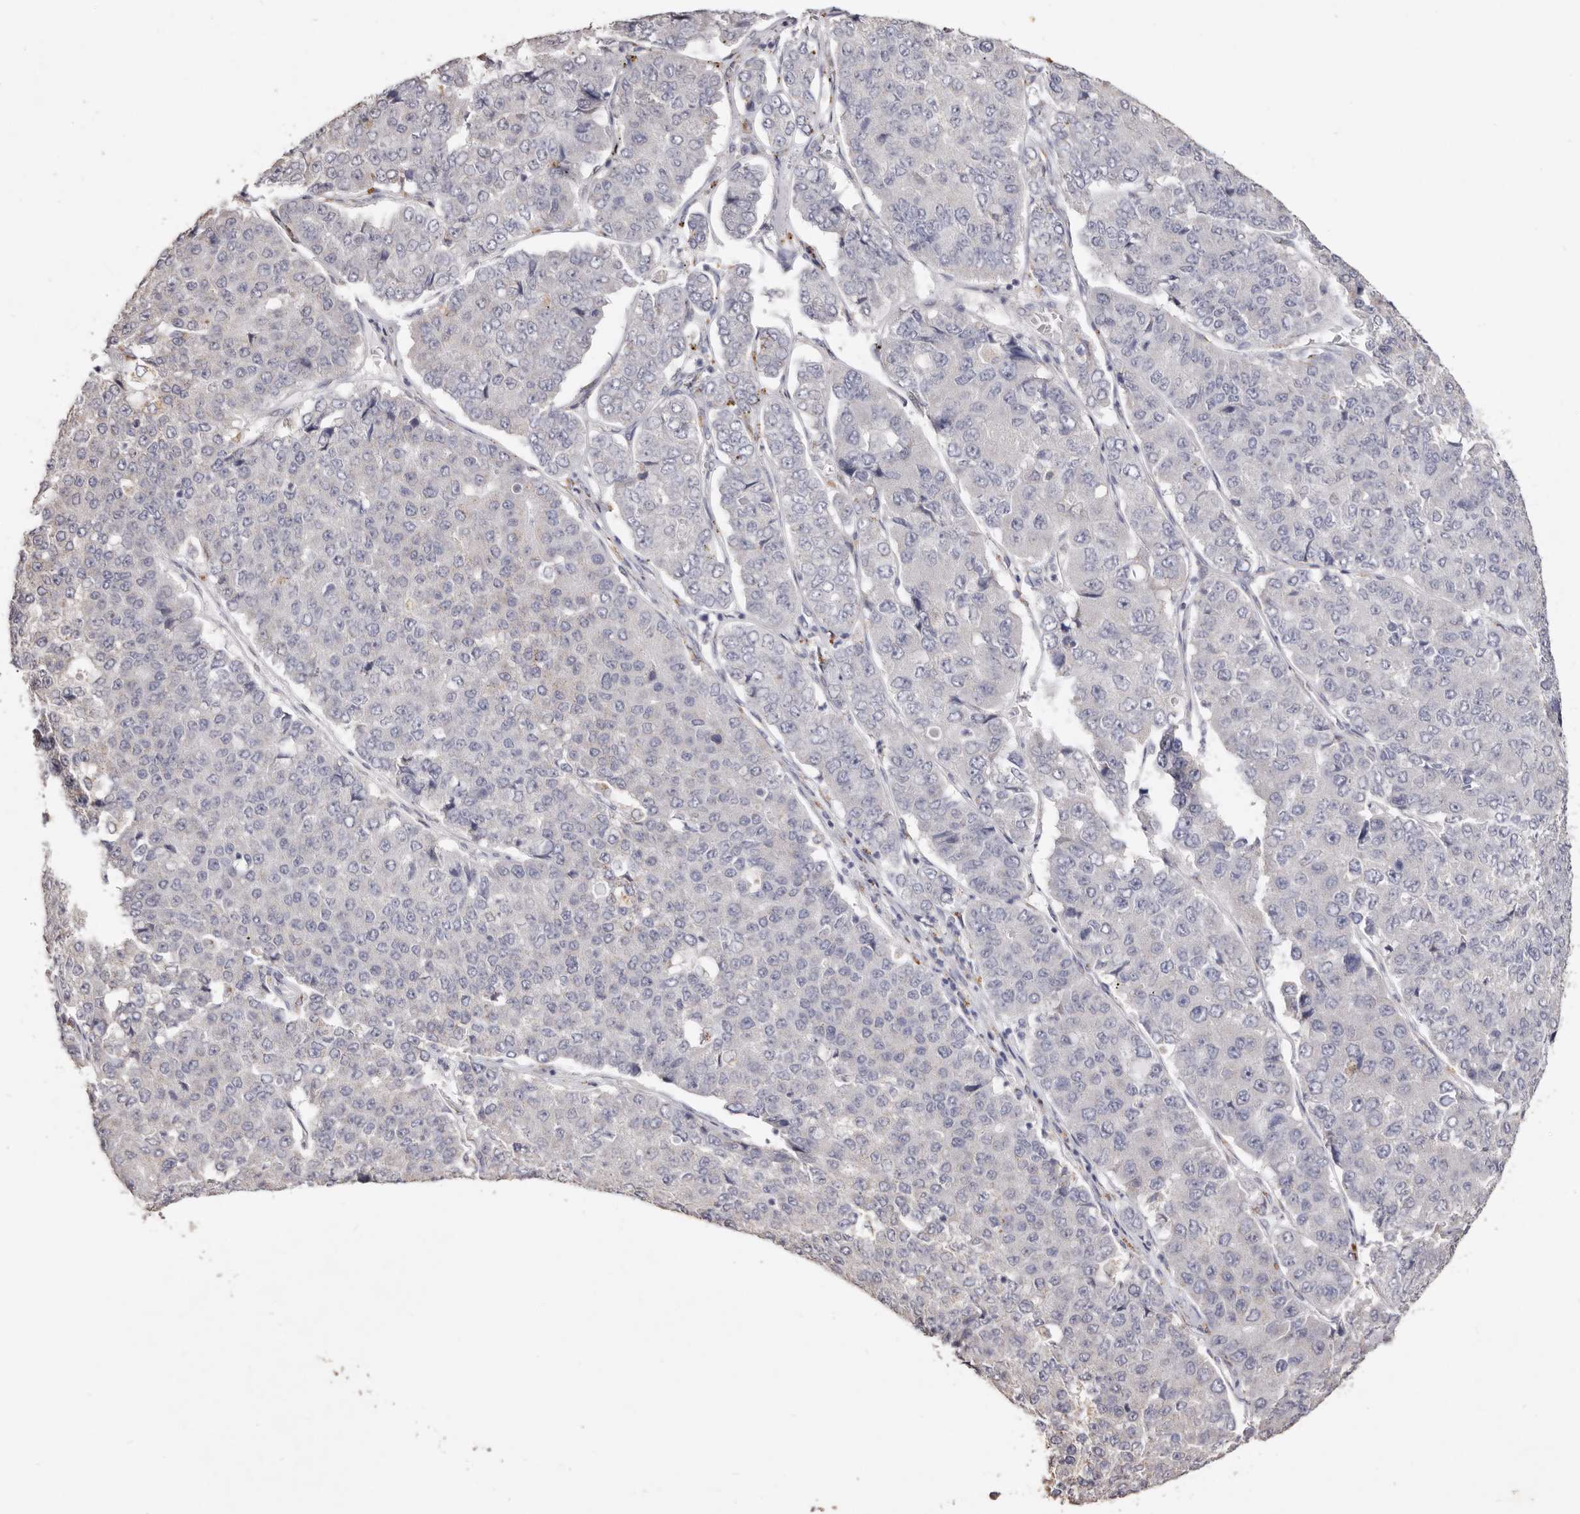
{"staining": {"intensity": "negative", "quantity": "none", "location": "none"}, "tissue": "pancreatic cancer", "cell_type": "Tumor cells", "image_type": "cancer", "snomed": [{"axis": "morphology", "description": "Adenocarcinoma, NOS"}, {"axis": "topography", "description": "Pancreas"}], "caption": "Immunohistochemistry (IHC) of human pancreatic adenocarcinoma demonstrates no staining in tumor cells.", "gene": "LGALS7B", "patient": {"sex": "male", "age": 50}}